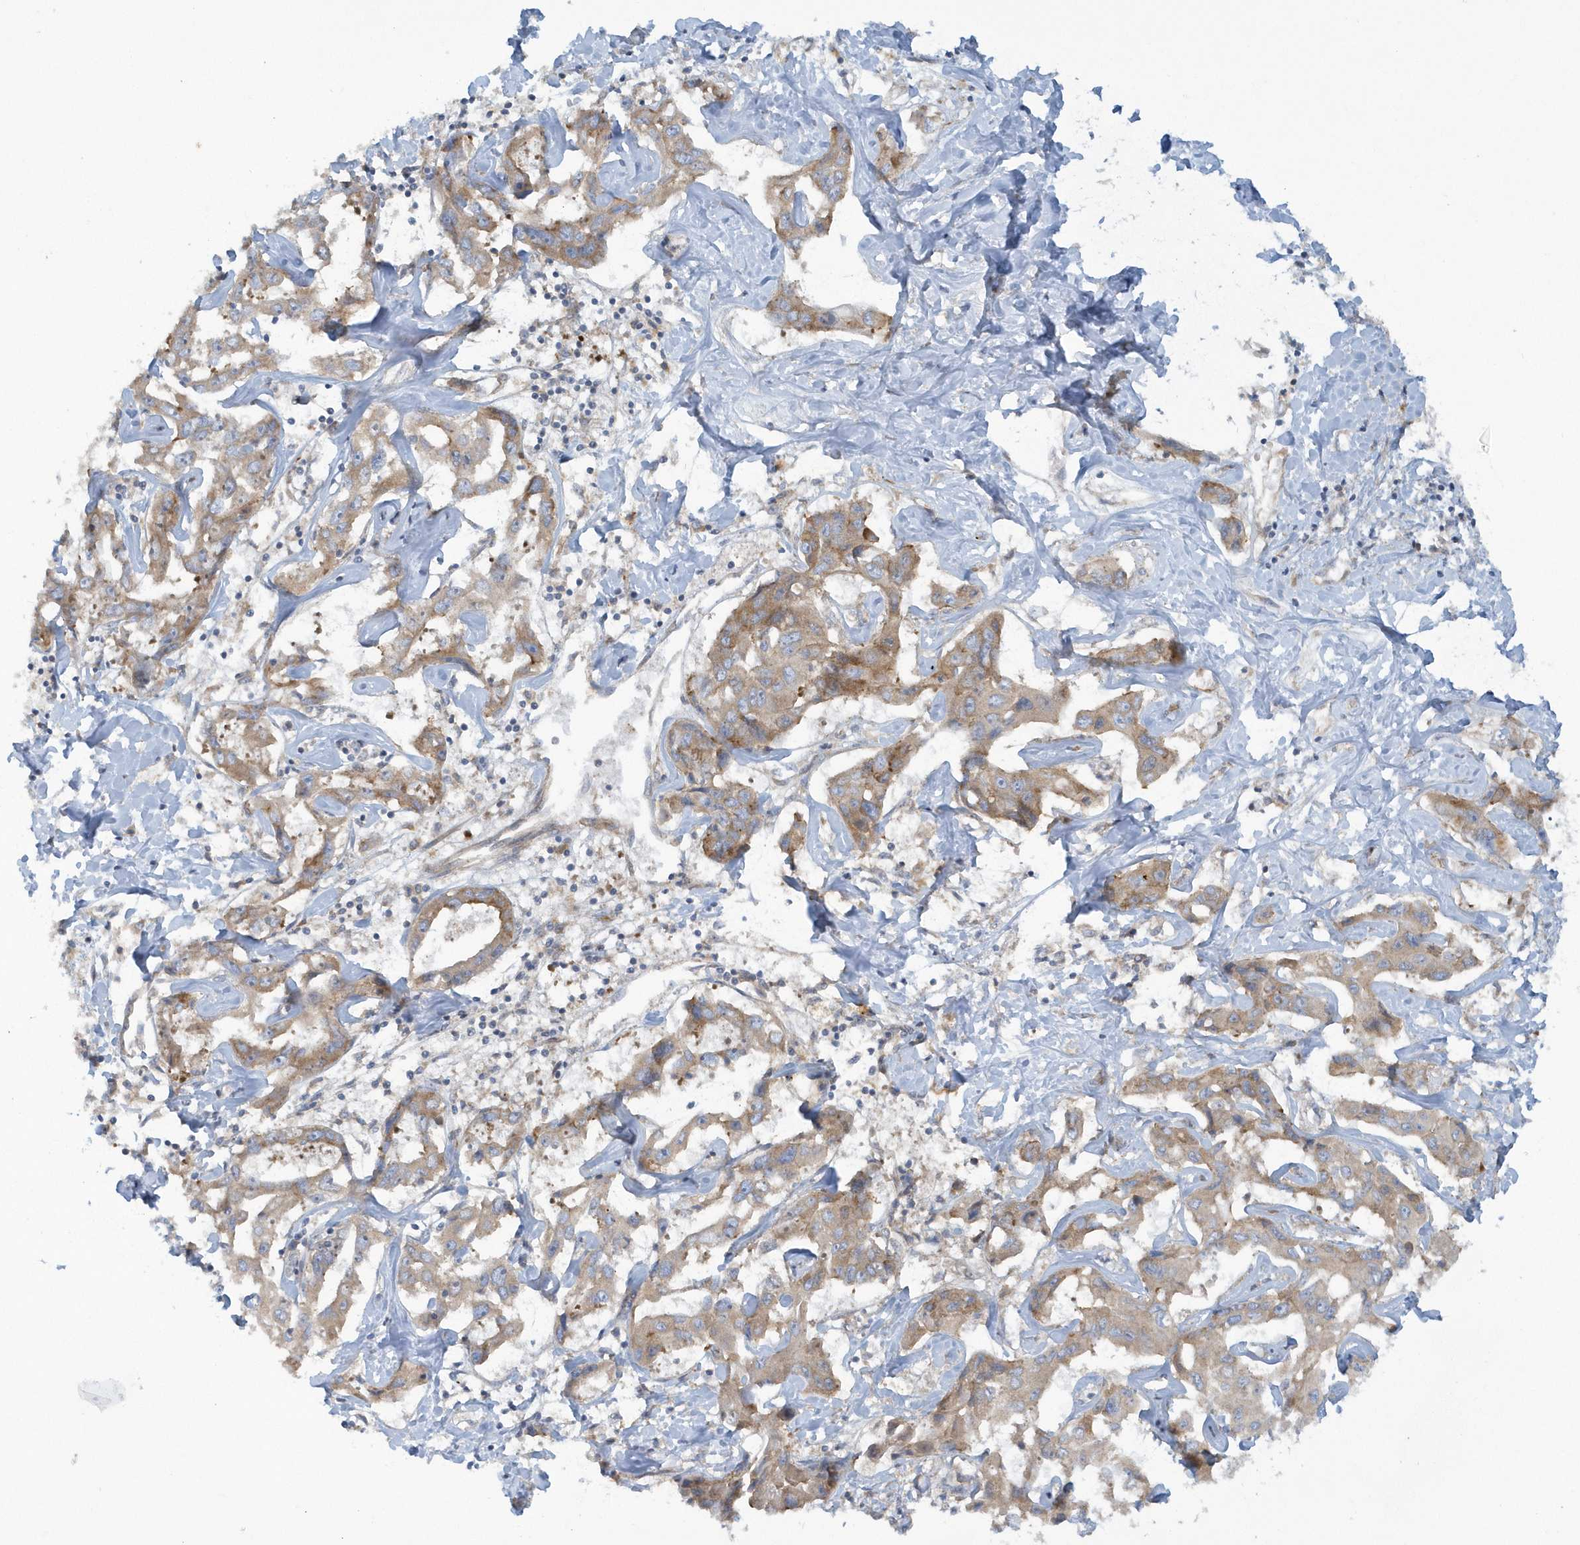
{"staining": {"intensity": "weak", "quantity": ">75%", "location": "cytoplasmic/membranous"}, "tissue": "liver cancer", "cell_type": "Tumor cells", "image_type": "cancer", "snomed": [{"axis": "morphology", "description": "Cholangiocarcinoma"}, {"axis": "topography", "description": "Liver"}], "caption": "Immunohistochemical staining of liver cholangiocarcinoma demonstrates low levels of weak cytoplasmic/membranous protein expression in approximately >75% of tumor cells.", "gene": "CNOT10", "patient": {"sex": "male", "age": 59}}